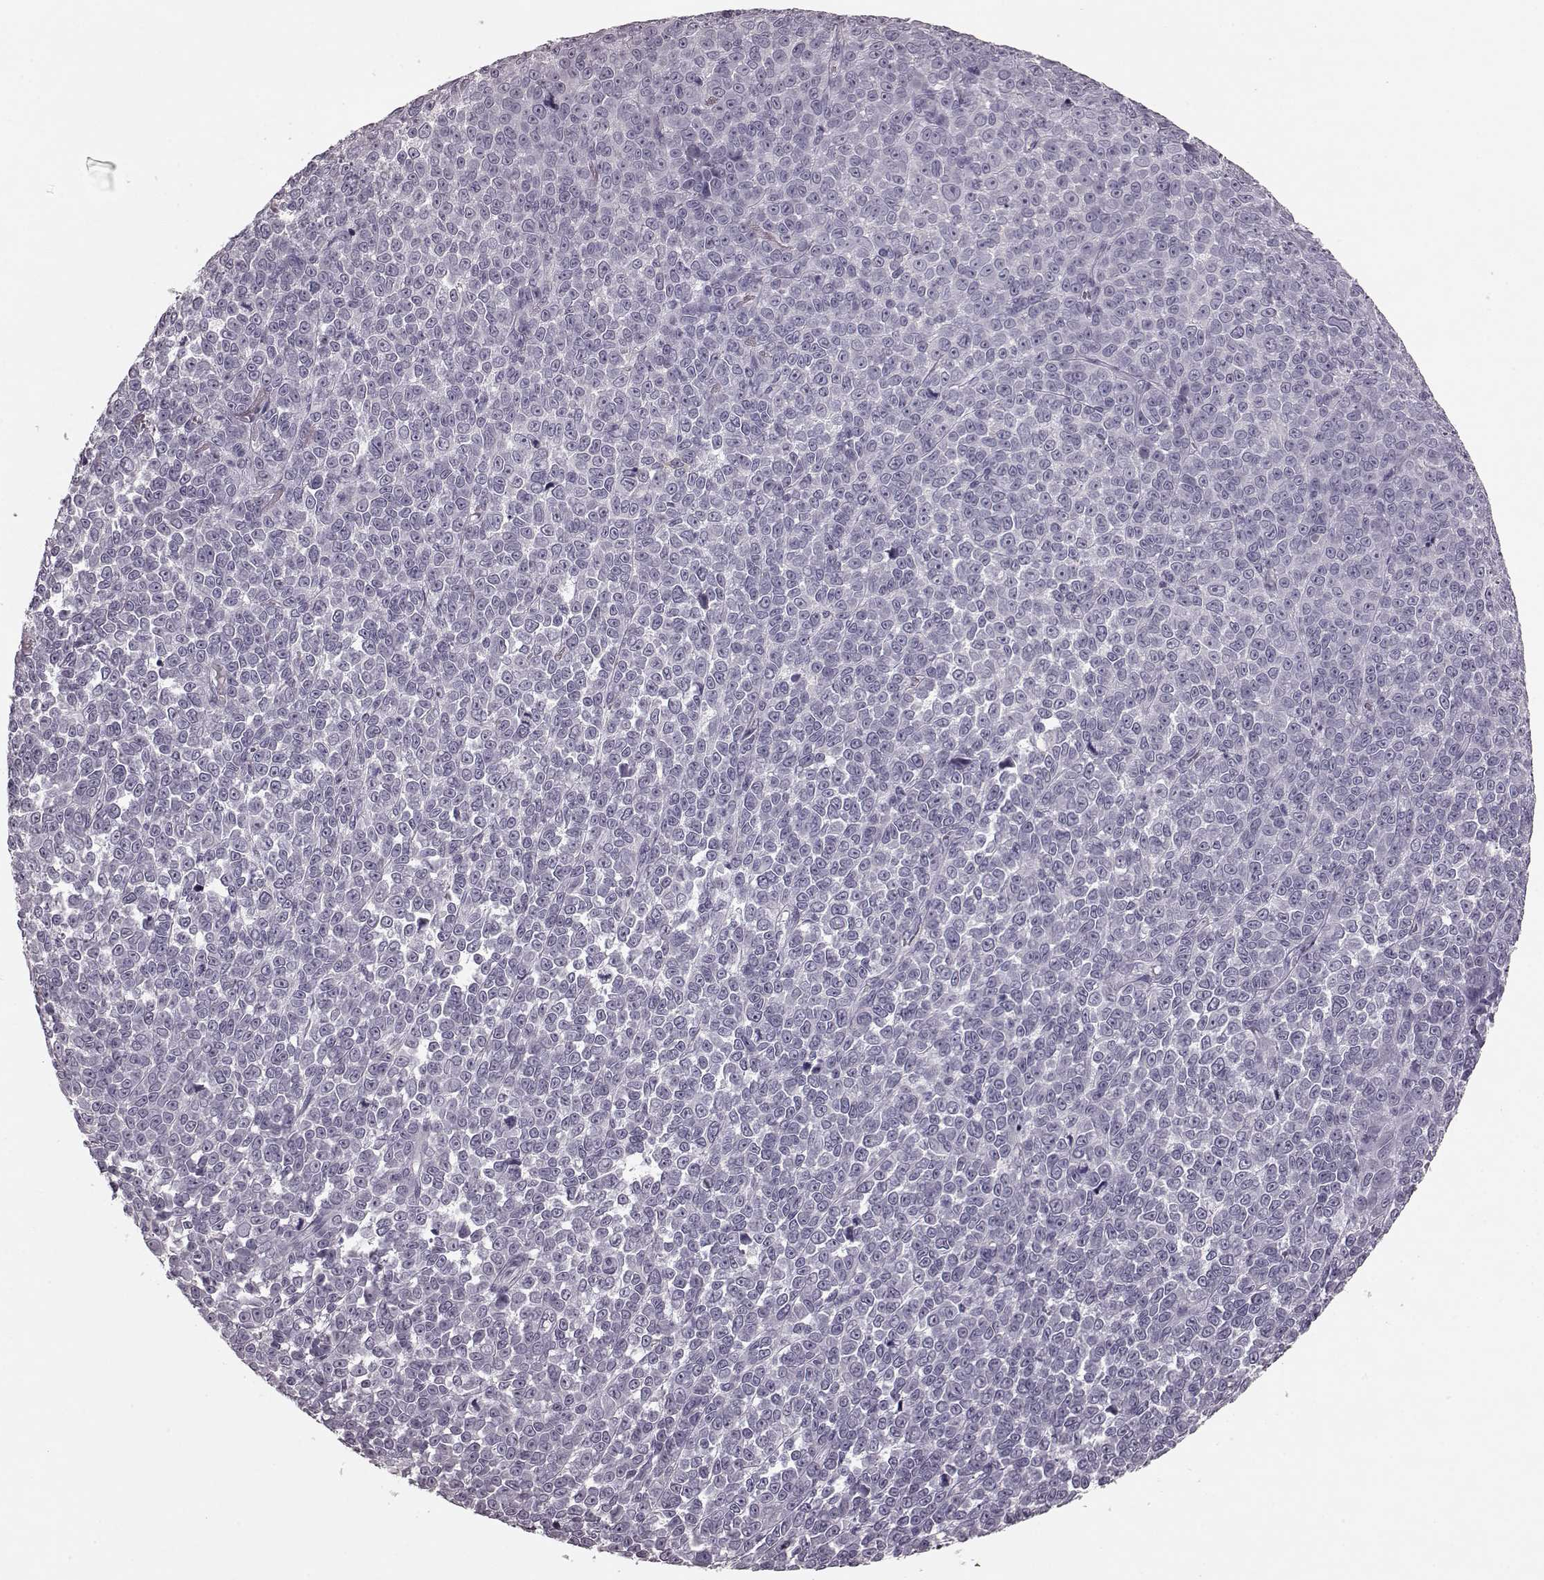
{"staining": {"intensity": "negative", "quantity": "none", "location": "none"}, "tissue": "melanoma", "cell_type": "Tumor cells", "image_type": "cancer", "snomed": [{"axis": "morphology", "description": "Malignant melanoma, NOS"}, {"axis": "topography", "description": "Skin"}], "caption": "Immunohistochemical staining of malignant melanoma displays no significant positivity in tumor cells.", "gene": "TRPM1", "patient": {"sex": "female", "age": 95}}